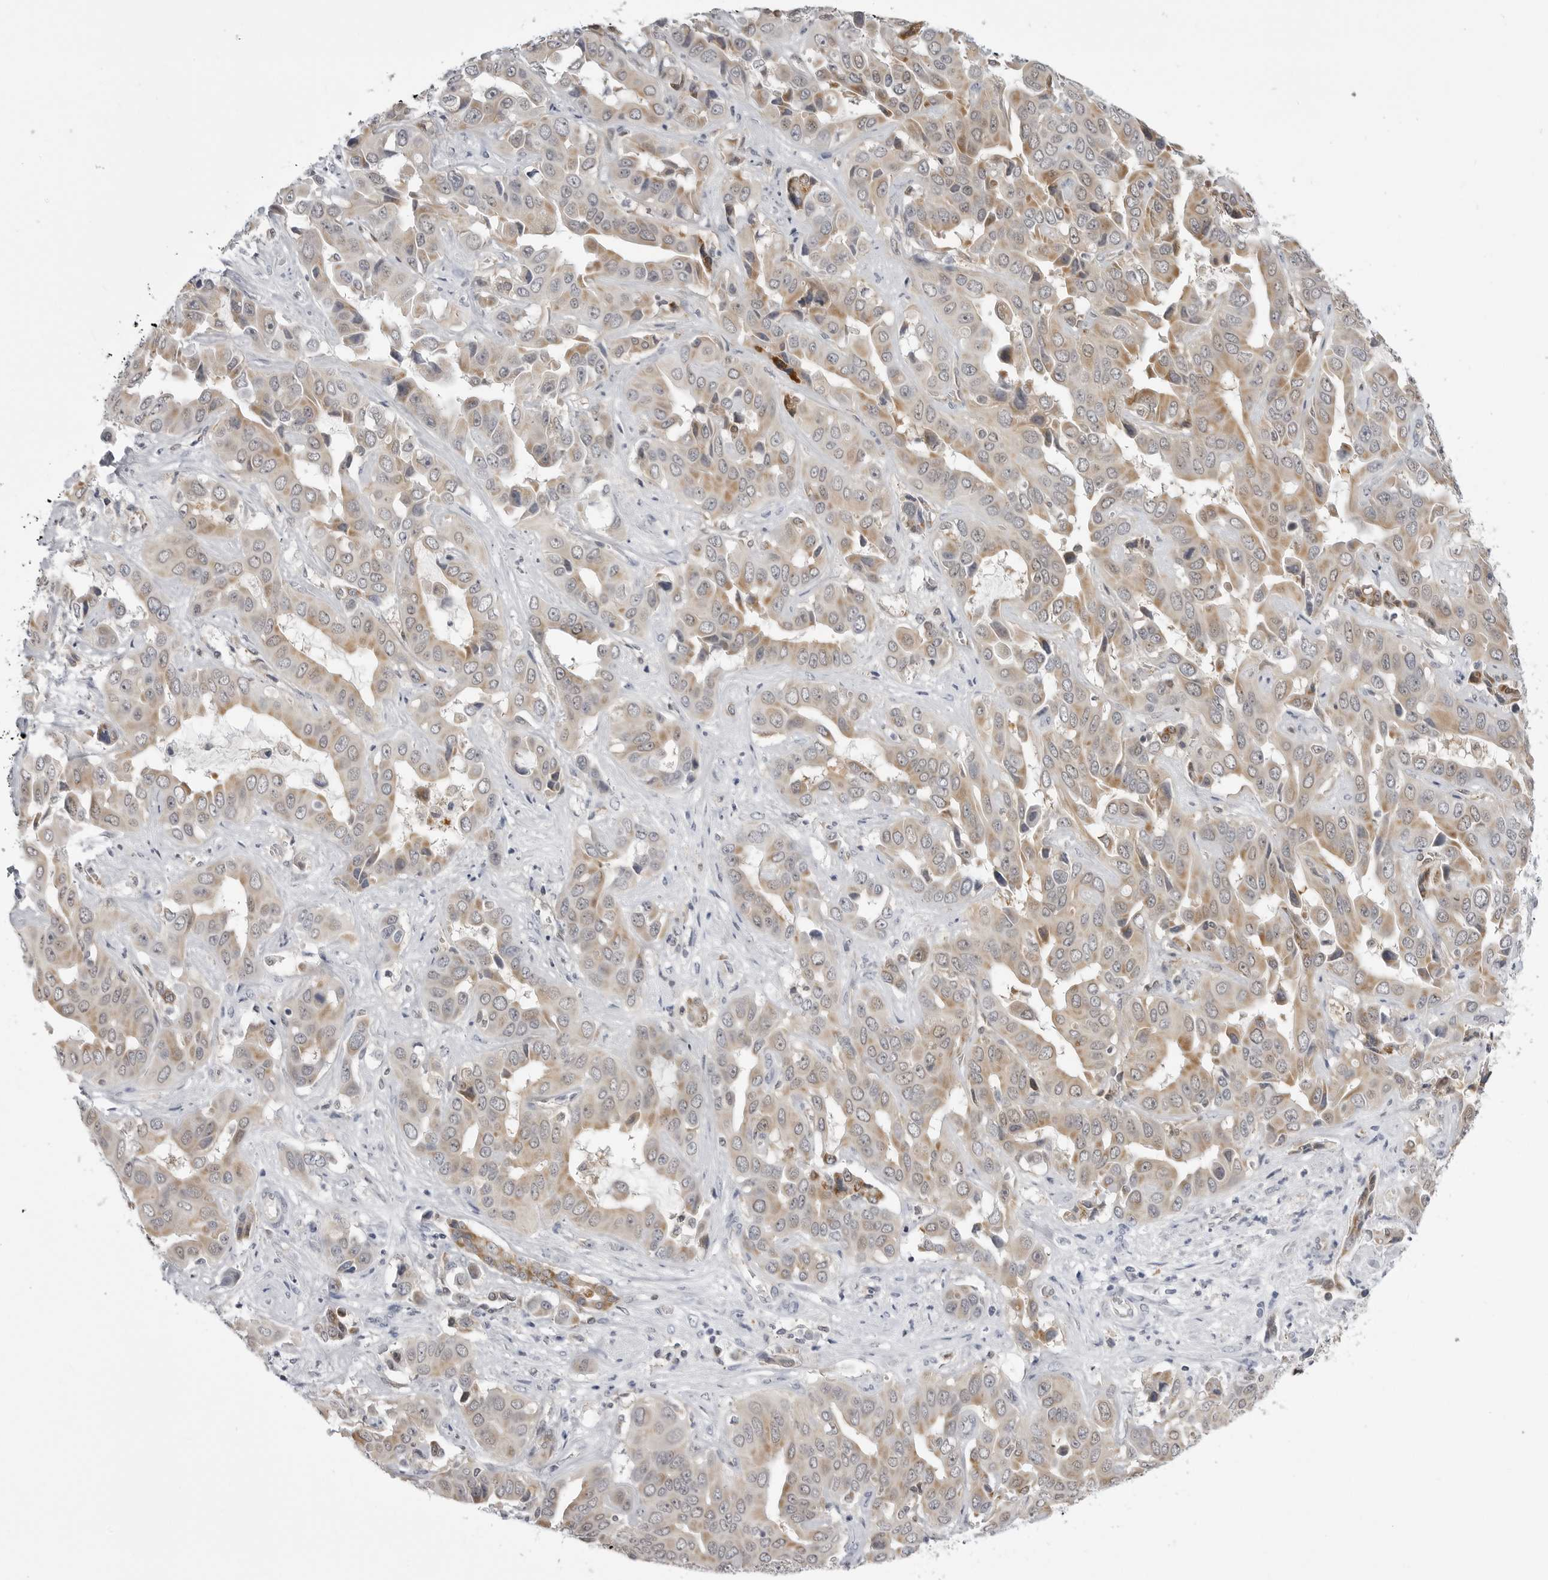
{"staining": {"intensity": "moderate", "quantity": "25%-75%", "location": "cytoplasmic/membranous"}, "tissue": "liver cancer", "cell_type": "Tumor cells", "image_type": "cancer", "snomed": [{"axis": "morphology", "description": "Cholangiocarcinoma"}, {"axis": "topography", "description": "Liver"}], "caption": "The histopathology image reveals a brown stain indicating the presence of a protein in the cytoplasmic/membranous of tumor cells in liver cancer (cholangiocarcinoma). The staining is performed using DAB (3,3'-diaminobenzidine) brown chromogen to label protein expression. The nuclei are counter-stained blue using hematoxylin.", "gene": "FH", "patient": {"sex": "female", "age": 52}}